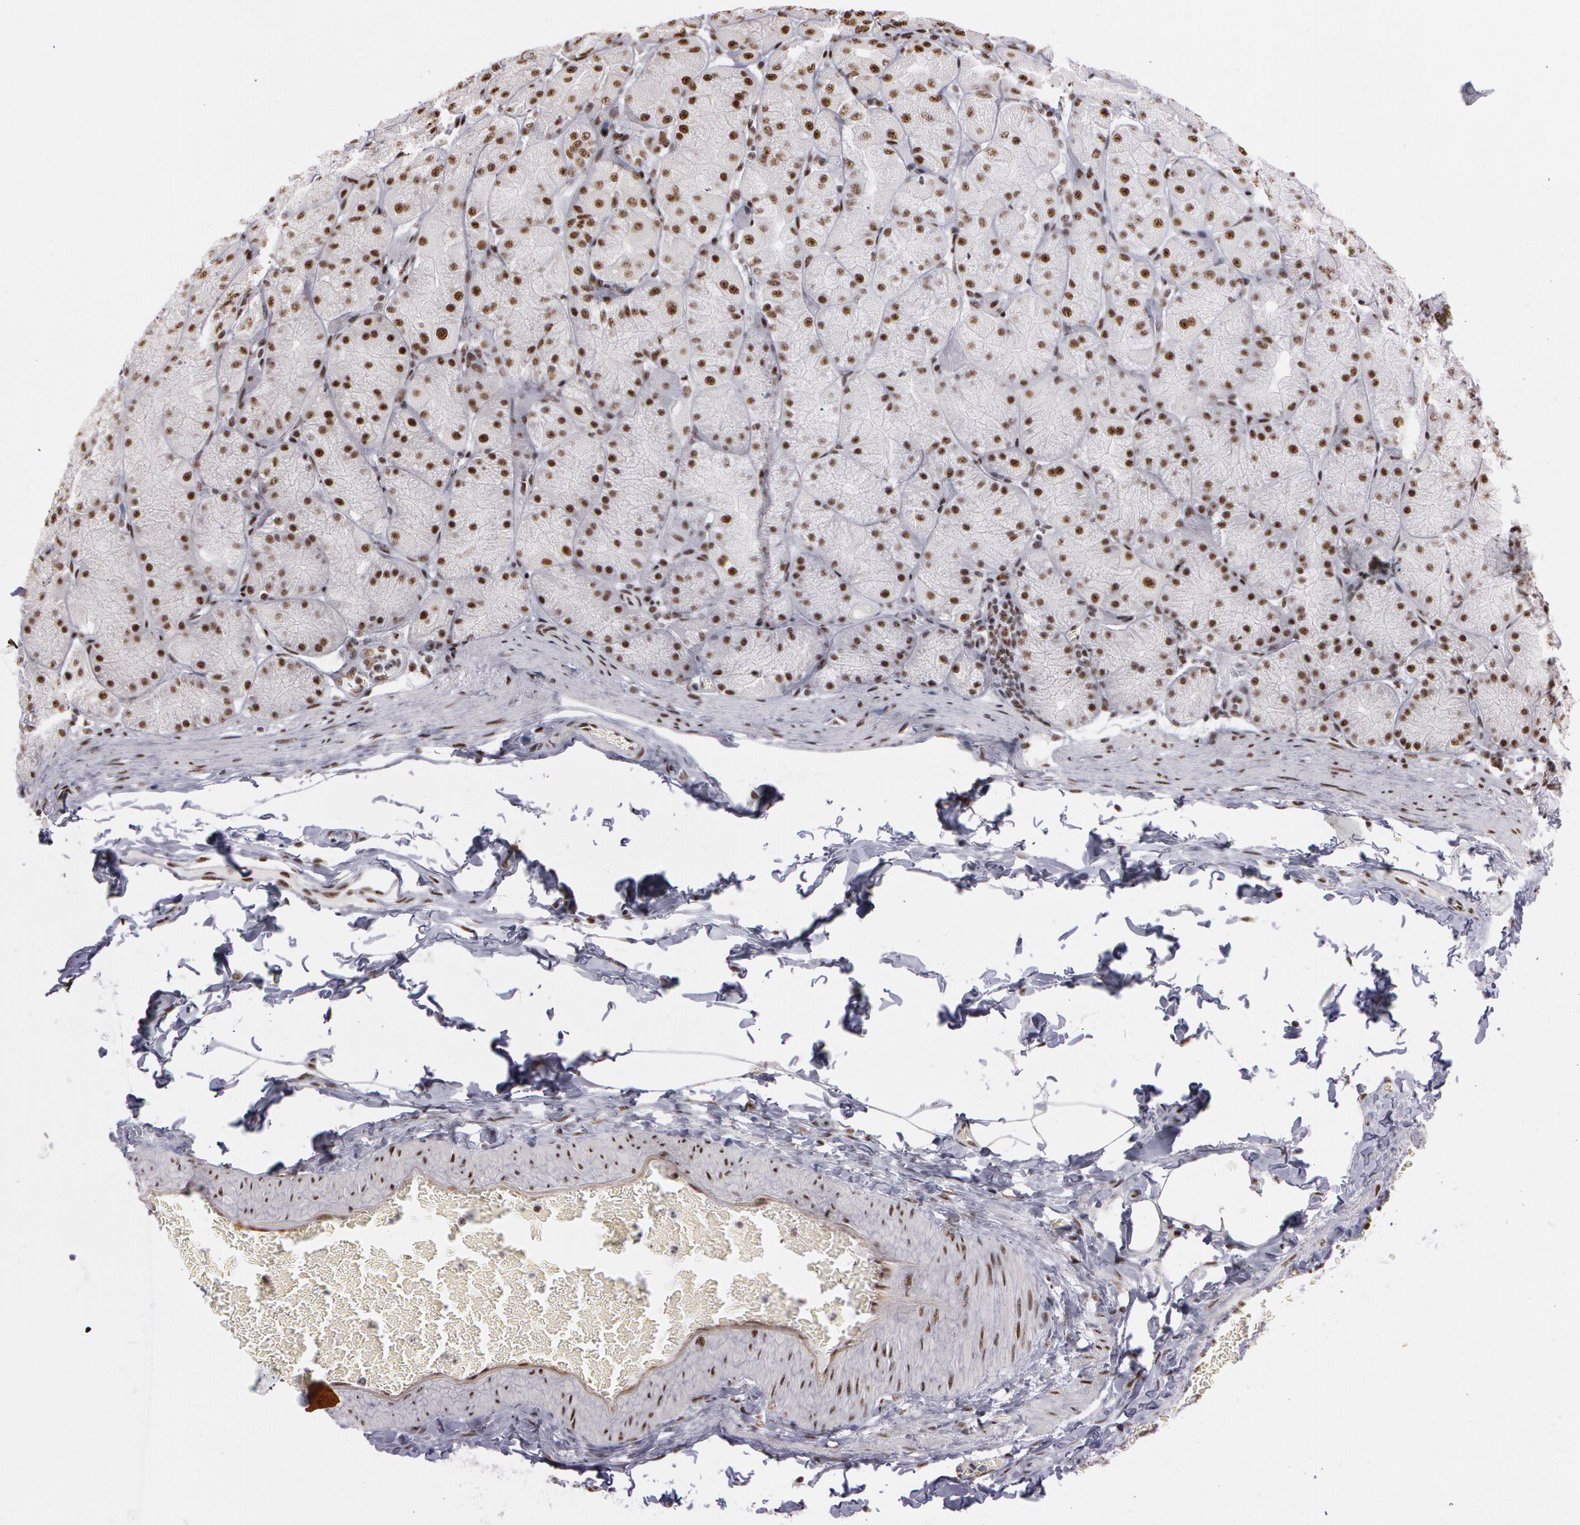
{"staining": {"intensity": "moderate", "quantity": ">75%", "location": "nuclear"}, "tissue": "stomach", "cell_type": "Glandular cells", "image_type": "normal", "snomed": [{"axis": "morphology", "description": "Normal tissue, NOS"}, {"axis": "topography", "description": "Stomach, upper"}], "caption": "Immunohistochemistry (IHC) image of unremarkable stomach stained for a protein (brown), which exhibits medium levels of moderate nuclear staining in approximately >75% of glandular cells.", "gene": "PNN", "patient": {"sex": "female", "age": 56}}